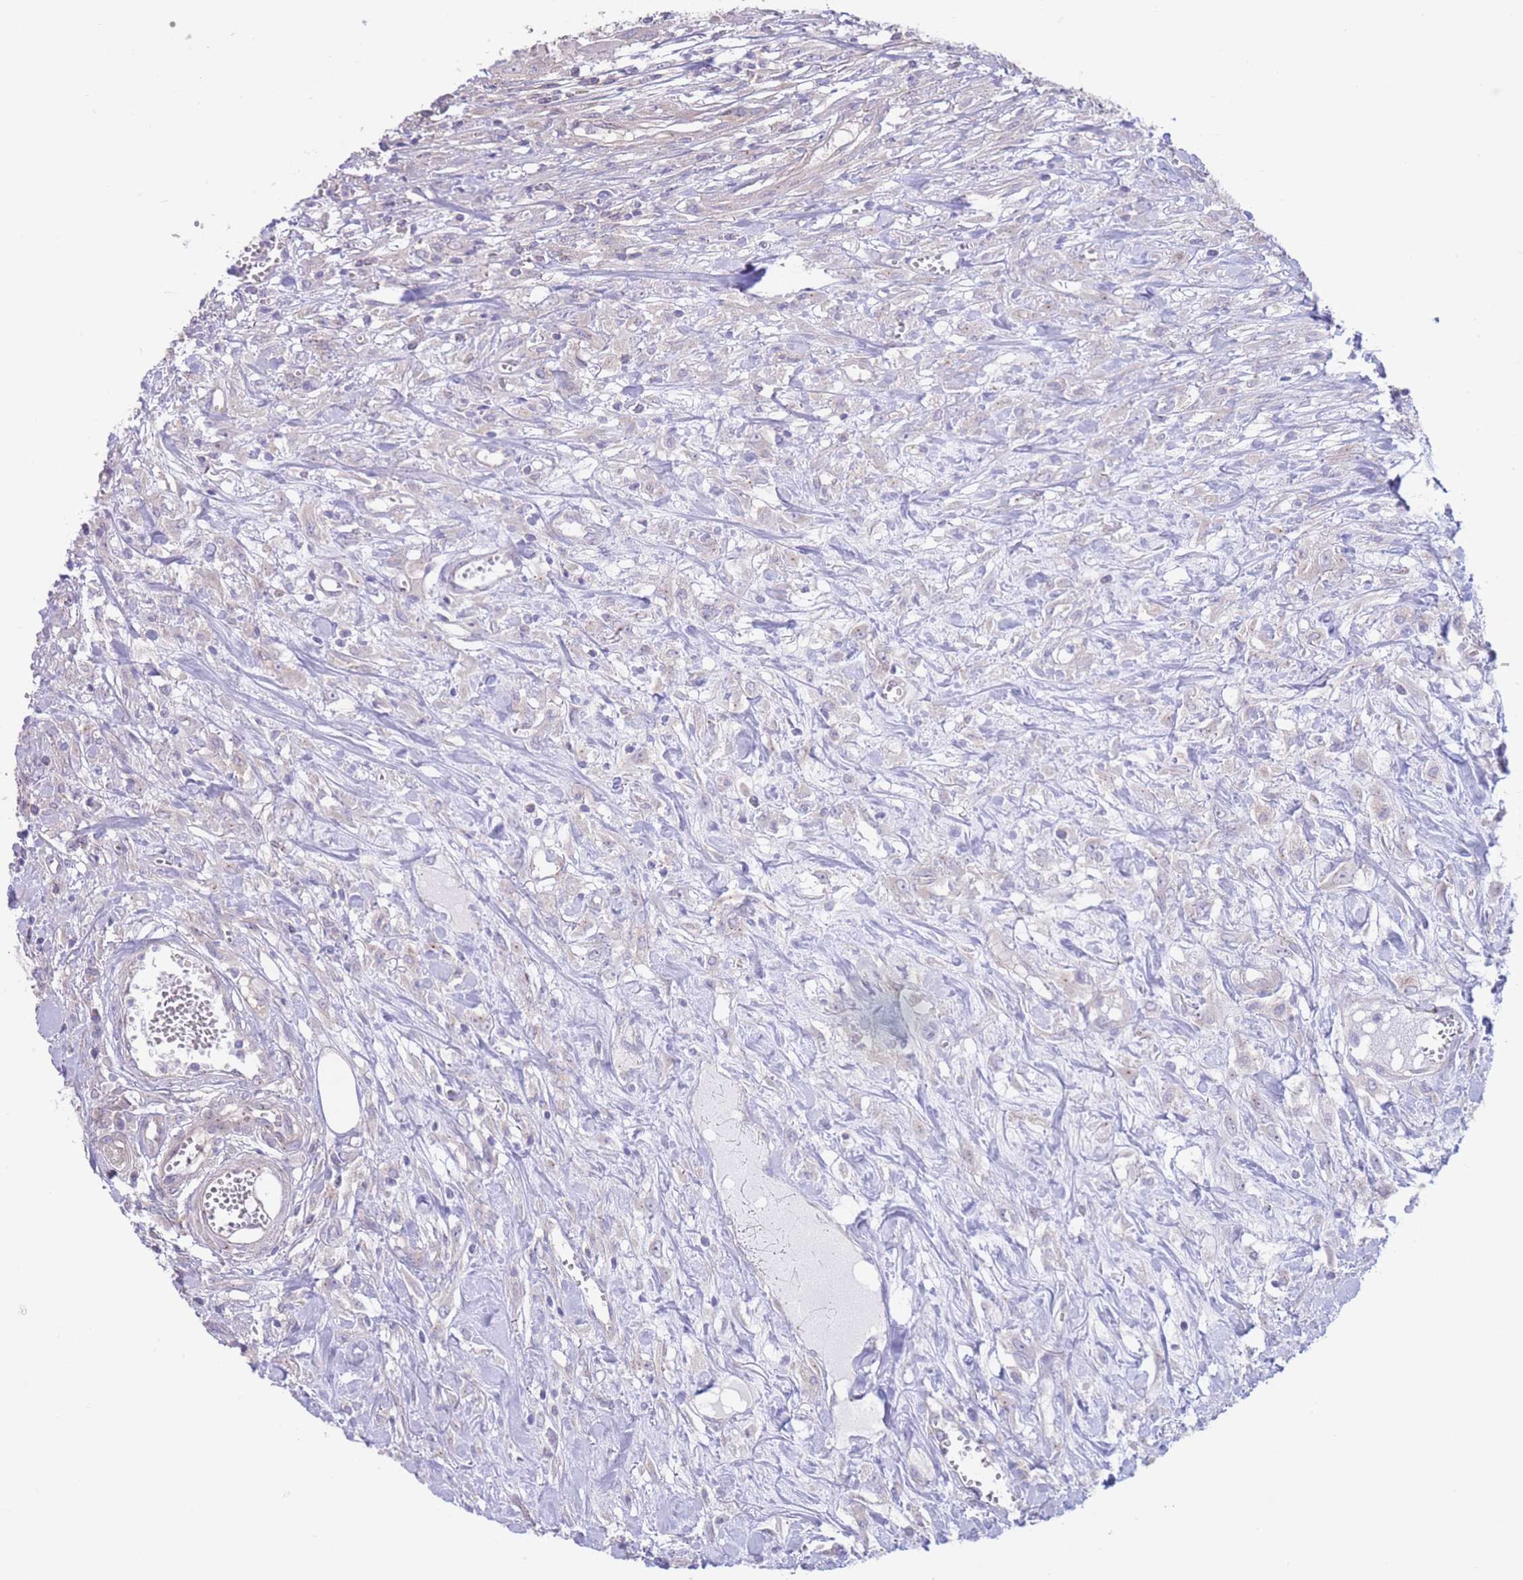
{"staining": {"intensity": "negative", "quantity": "none", "location": "none"}, "tissue": "urothelial cancer", "cell_type": "Tumor cells", "image_type": "cancer", "snomed": [{"axis": "morphology", "description": "Urothelial carcinoma, High grade"}, {"axis": "topography", "description": "Urinary bladder"}], "caption": "Immunohistochemistry of urothelial cancer shows no expression in tumor cells.", "gene": "ALS2CL", "patient": {"sex": "male", "age": 57}}